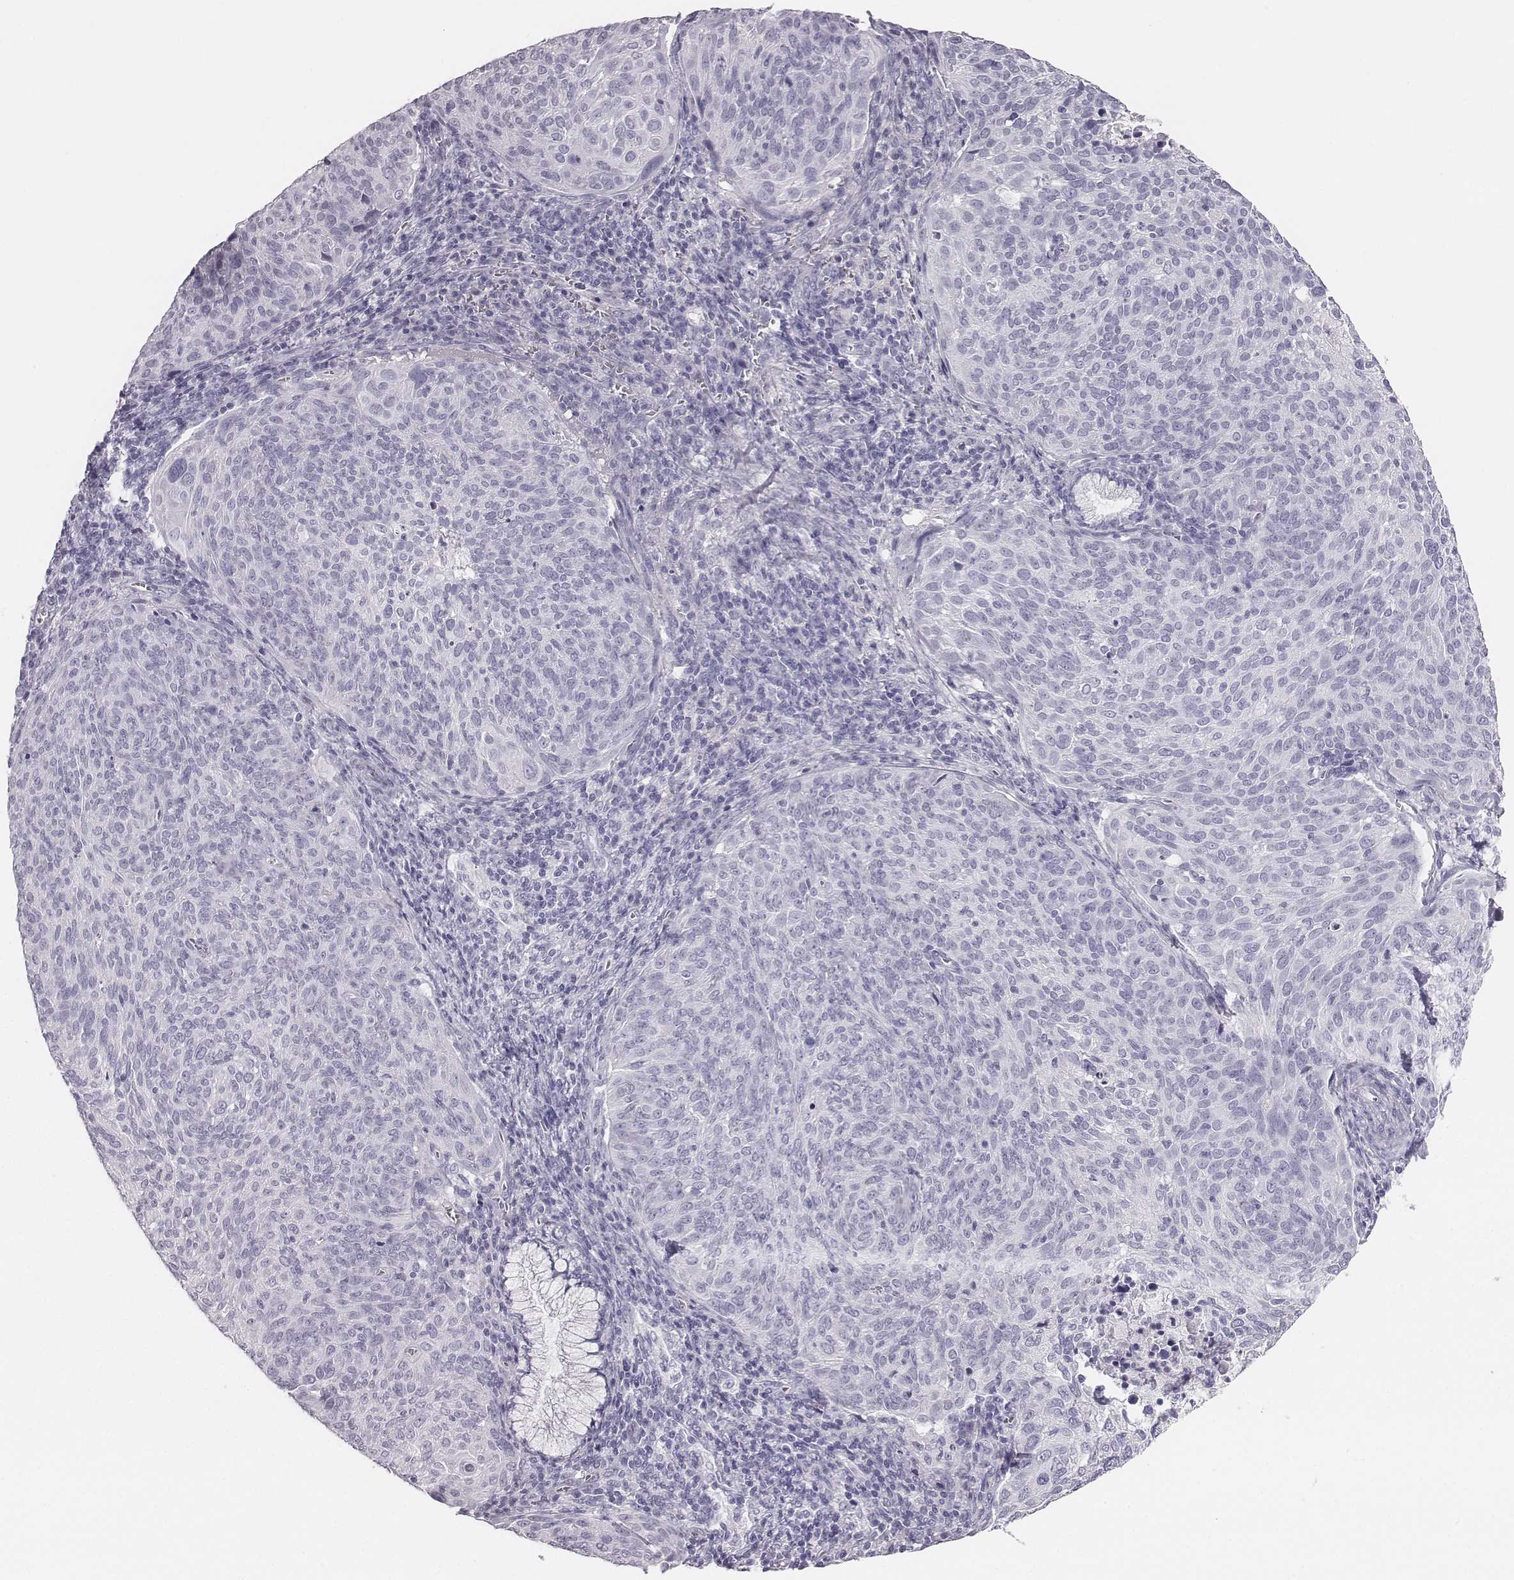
{"staining": {"intensity": "negative", "quantity": "none", "location": "none"}, "tissue": "cervical cancer", "cell_type": "Tumor cells", "image_type": "cancer", "snomed": [{"axis": "morphology", "description": "Squamous cell carcinoma, NOS"}, {"axis": "topography", "description": "Cervix"}], "caption": "Tumor cells show no significant staining in cervical squamous cell carcinoma.", "gene": "HBZ", "patient": {"sex": "female", "age": 39}}